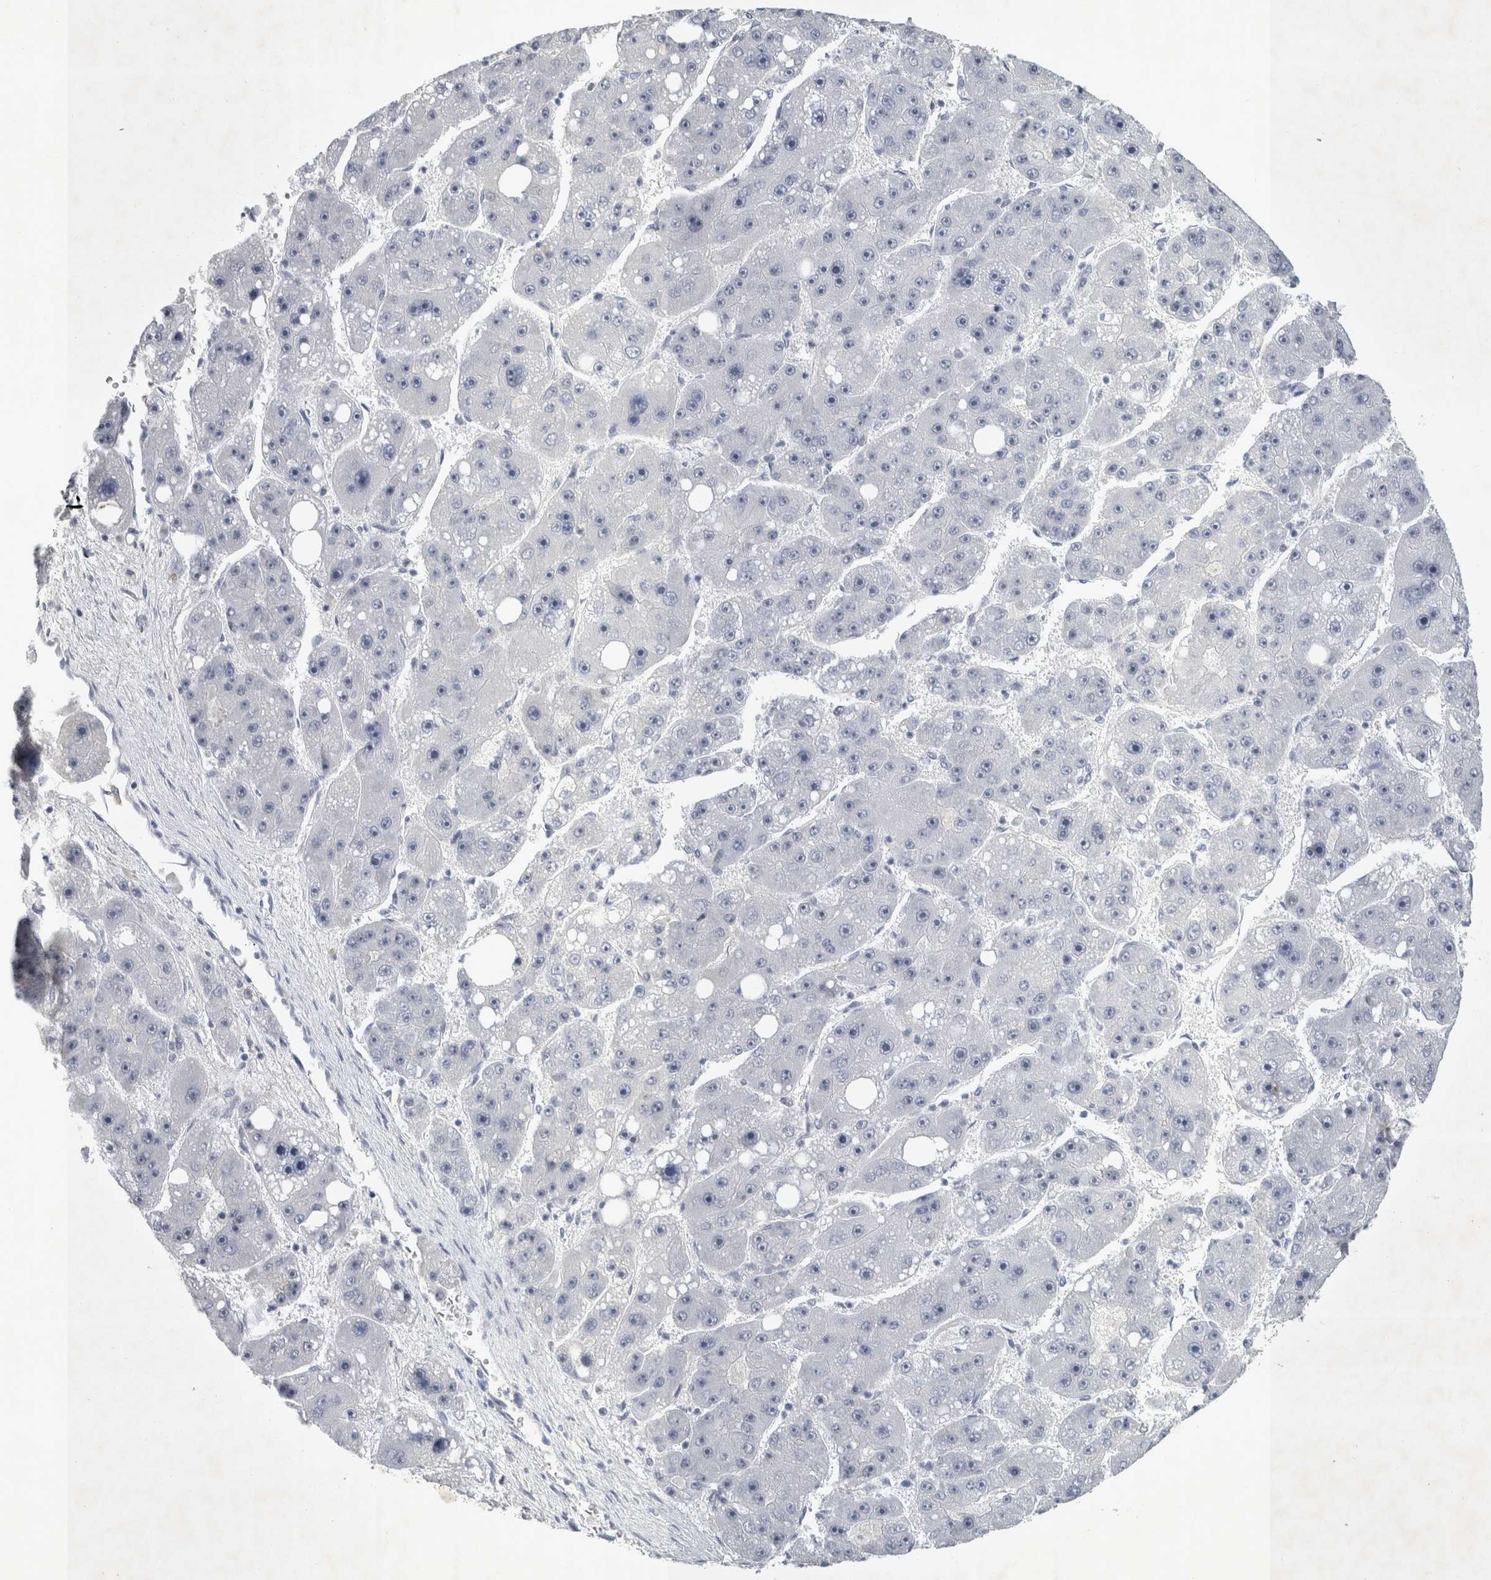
{"staining": {"intensity": "negative", "quantity": "none", "location": "none"}, "tissue": "liver cancer", "cell_type": "Tumor cells", "image_type": "cancer", "snomed": [{"axis": "morphology", "description": "Carcinoma, Hepatocellular, NOS"}, {"axis": "topography", "description": "Liver"}], "caption": "DAB immunohistochemical staining of hepatocellular carcinoma (liver) displays no significant expression in tumor cells.", "gene": "FXYD7", "patient": {"sex": "female", "age": 61}}